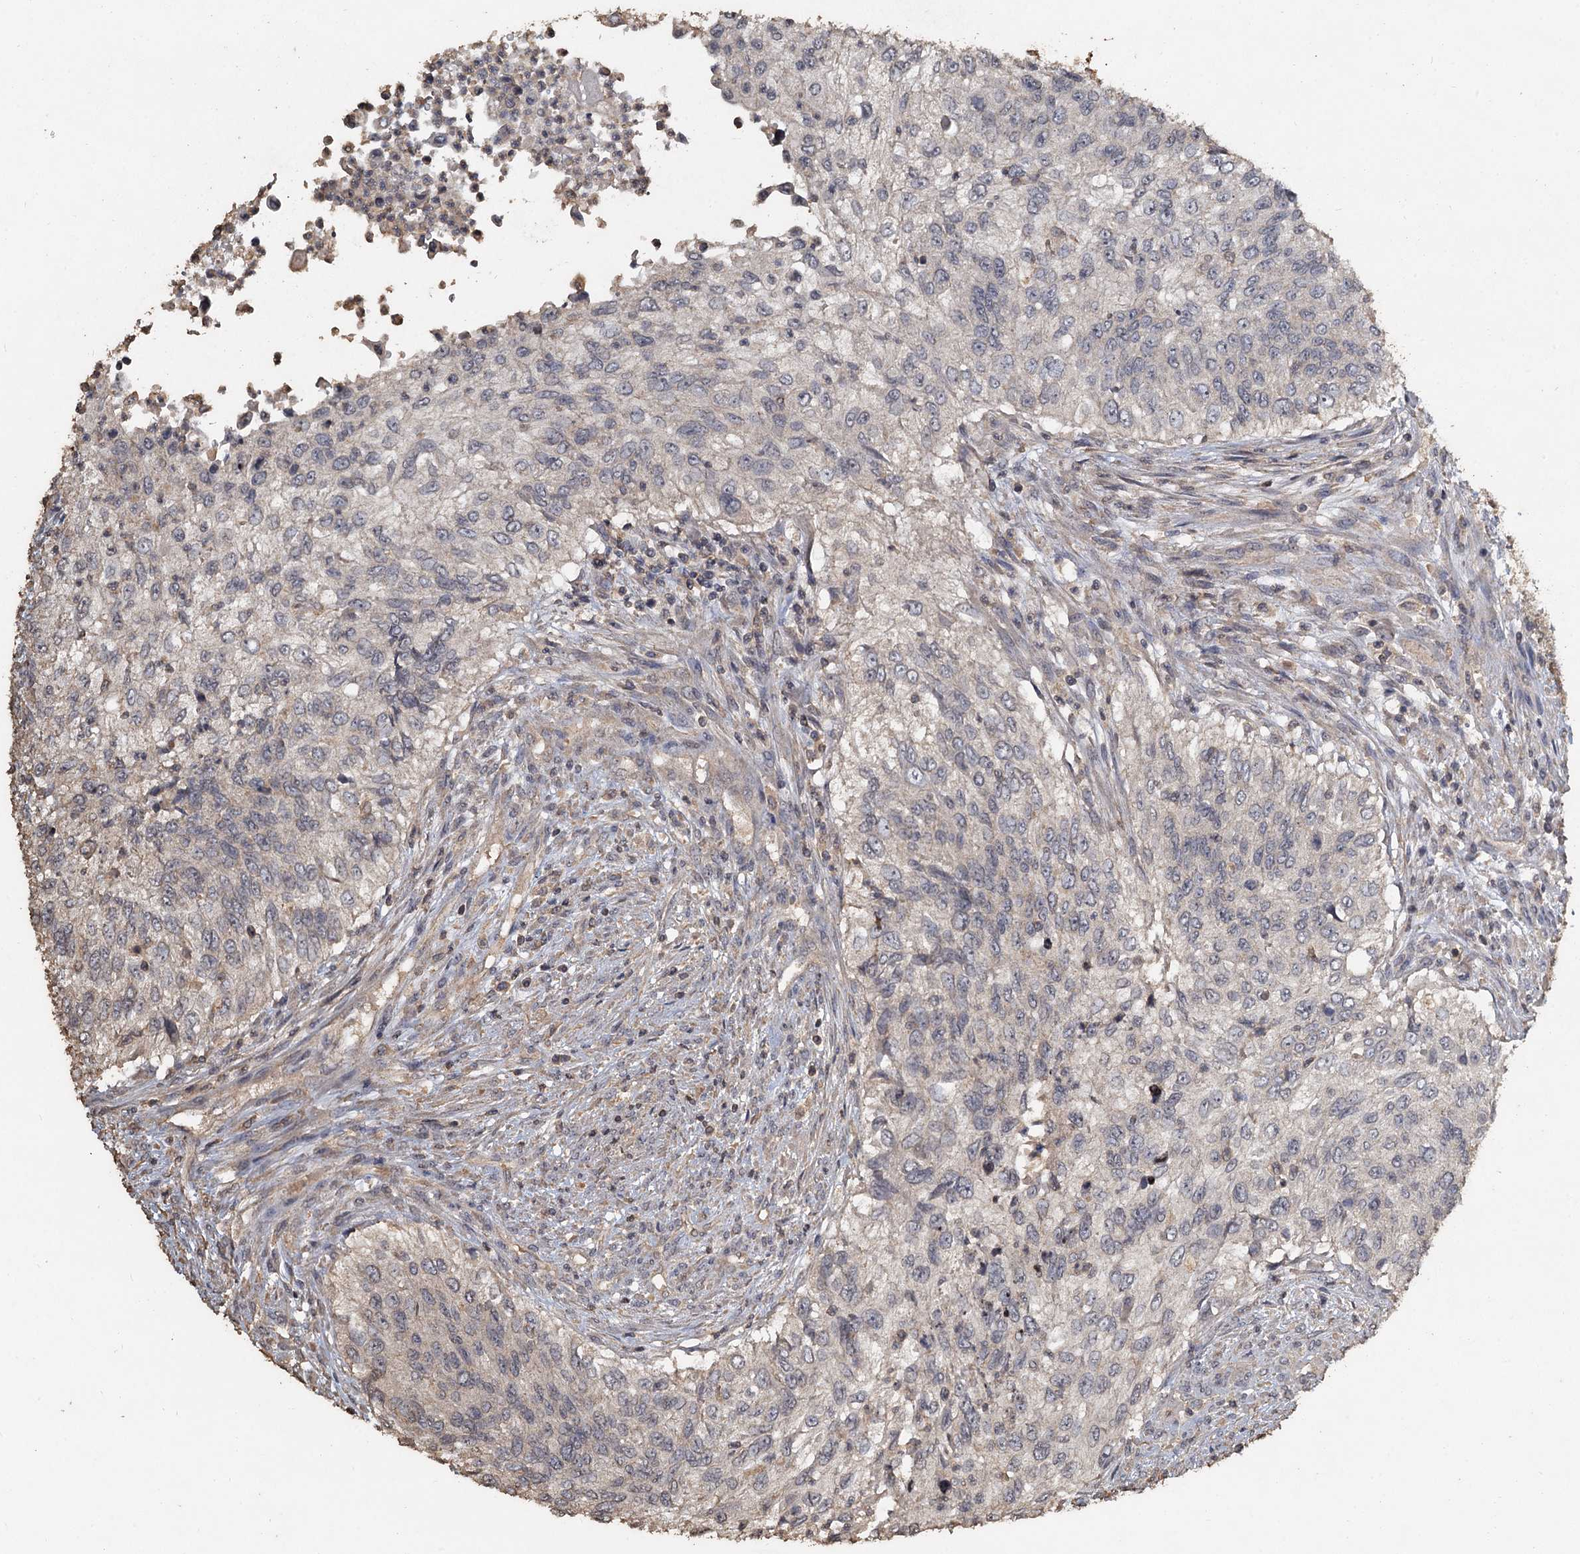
{"staining": {"intensity": "negative", "quantity": "none", "location": "none"}, "tissue": "urothelial cancer", "cell_type": "Tumor cells", "image_type": "cancer", "snomed": [{"axis": "morphology", "description": "Urothelial carcinoma, High grade"}, {"axis": "topography", "description": "Urinary bladder"}], "caption": "Immunohistochemistry micrograph of neoplastic tissue: urothelial carcinoma (high-grade) stained with DAB (3,3'-diaminobenzidine) reveals no significant protein expression in tumor cells. Nuclei are stained in blue.", "gene": "CCDC61", "patient": {"sex": "female", "age": 60}}